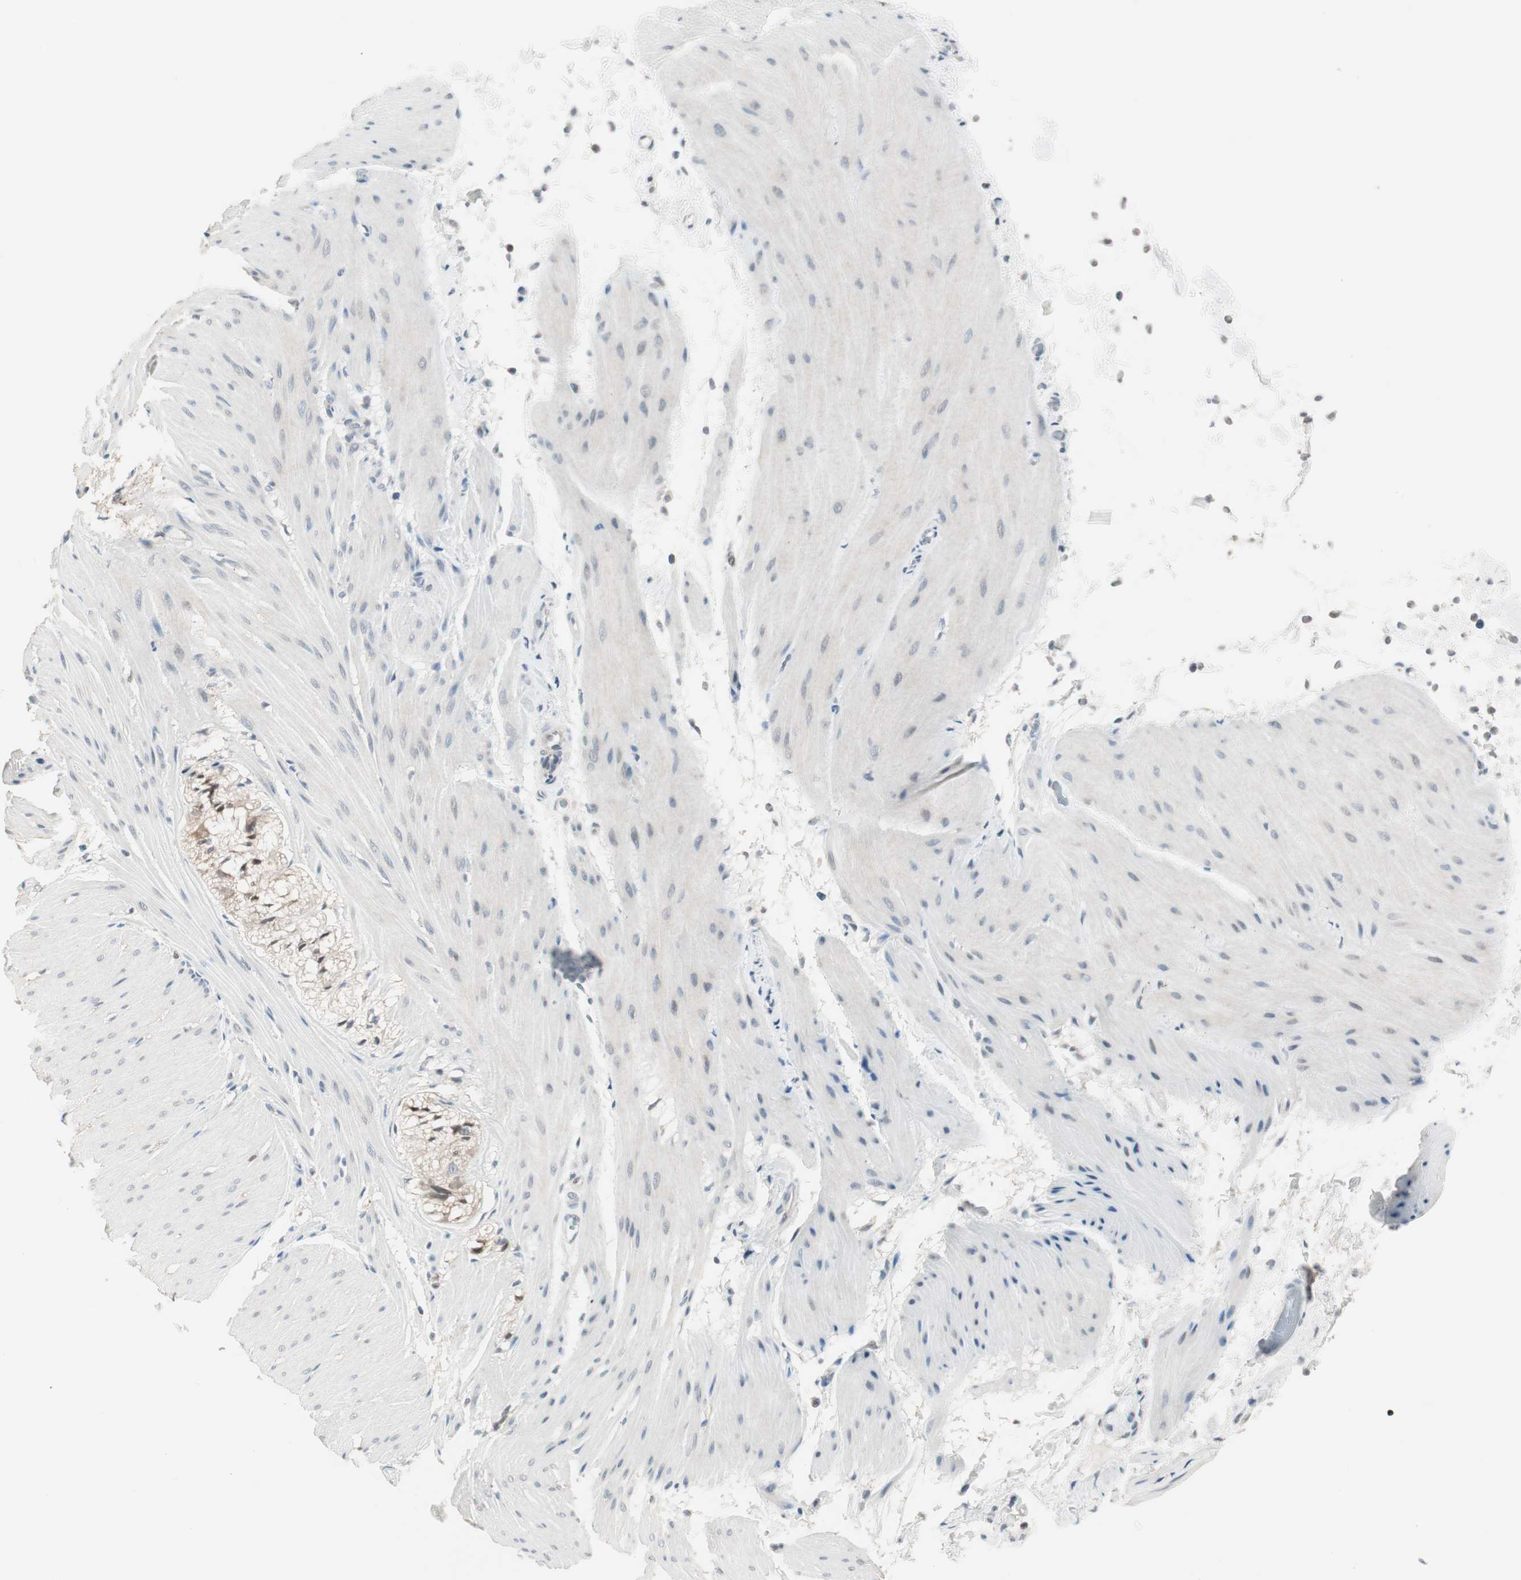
{"staining": {"intensity": "negative", "quantity": "none", "location": "none"}, "tissue": "smooth muscle", "cell_type": "Smooth muscle cells", "image_type": "normal", "snomed": [{"axis": "morphology", "description": "Normal tissue, NOS"}, {"axis": "topography", "description": "Smooth muscle"}, {"axis": "topography", "description": "Colon"}], "caption": "Protein analysis of benign smooth muscle exhibits no significant staining in smooth muscle cells.", "gene": "PDZK1", "patient": {"sex": "male", "age": 67}}